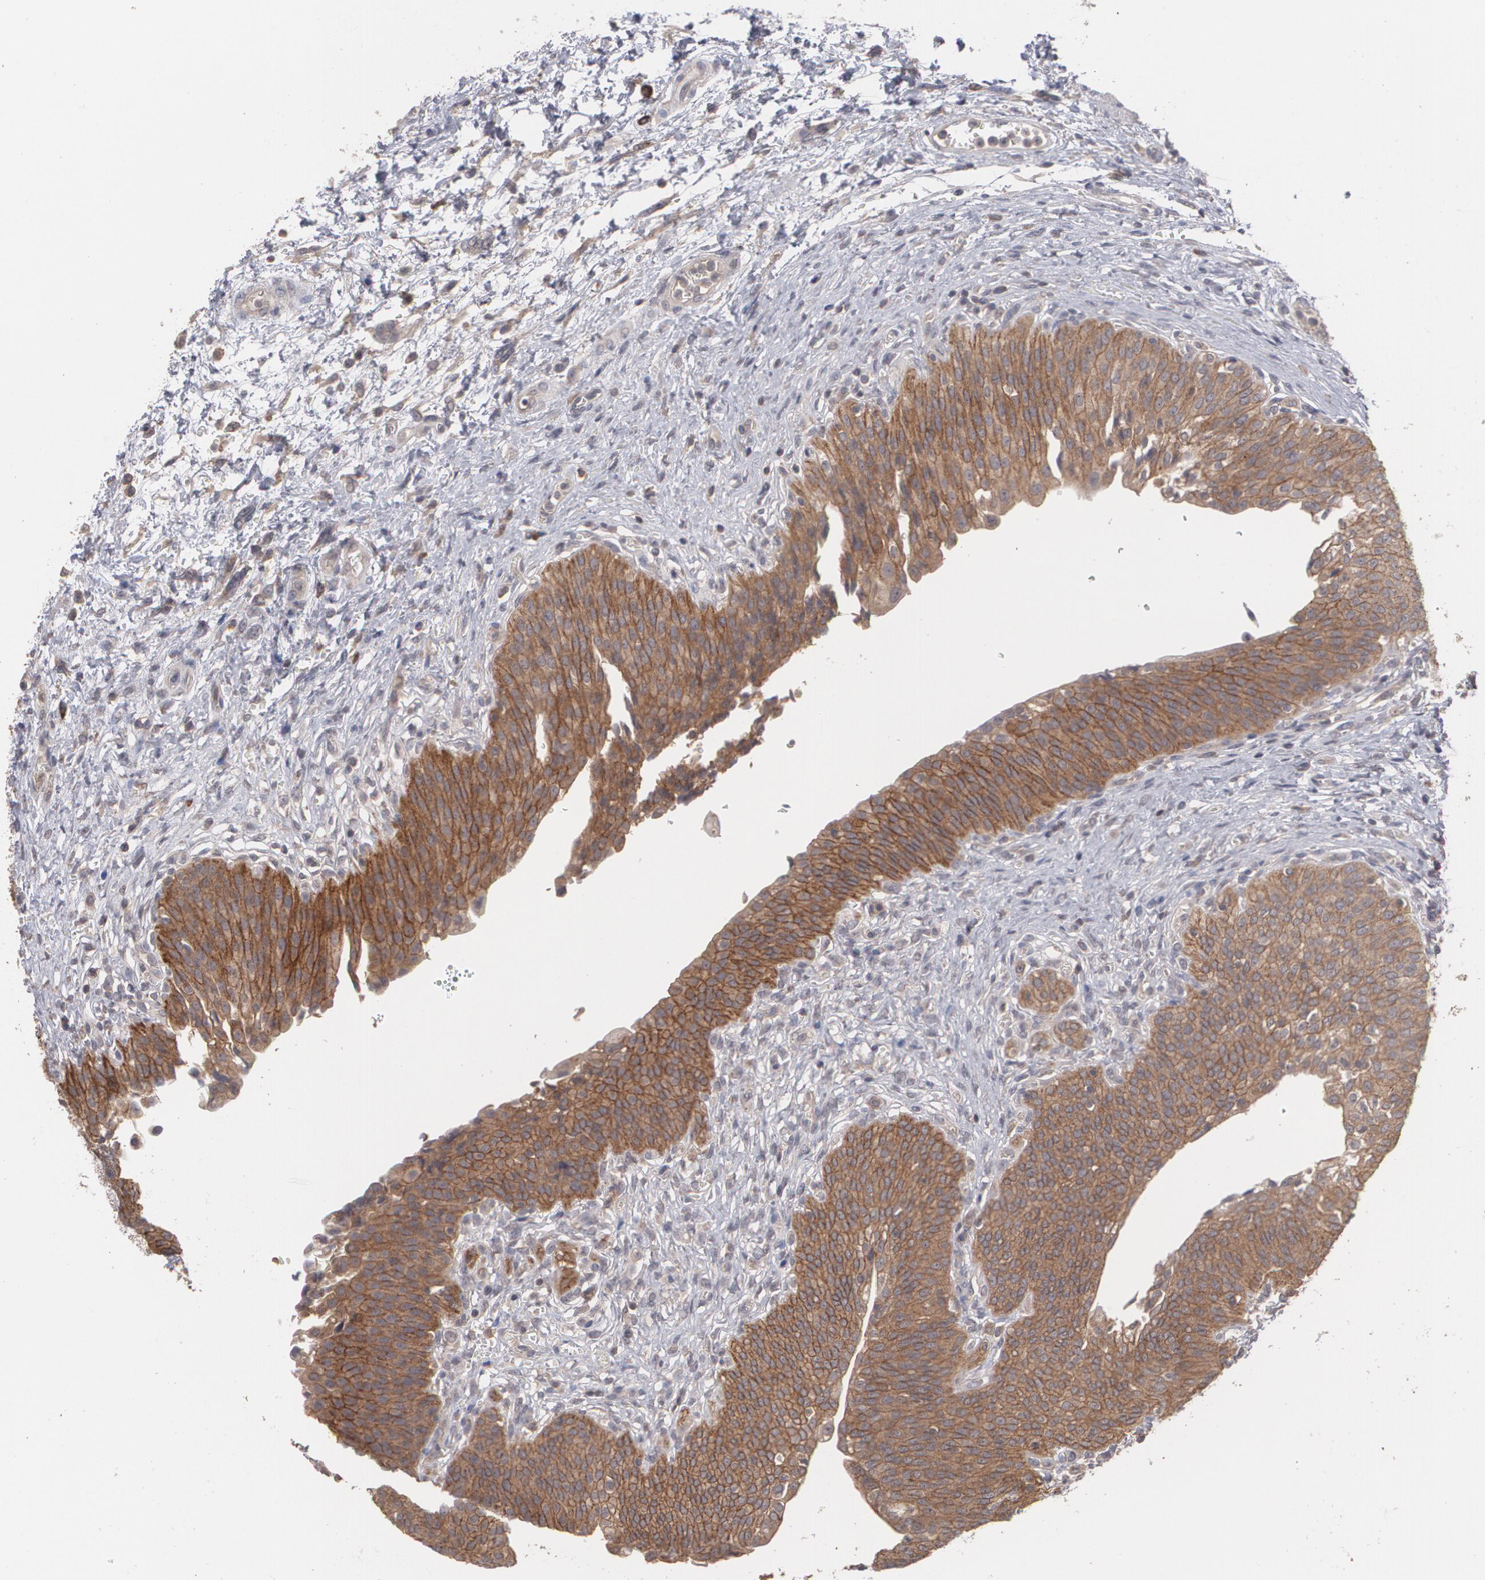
{"staining": {"intensity": "strong", "quantity": ">75%", "location": "cytoplasmic/membranous"}, "tissue": "urinary bladder", "cell_type": "Urothelial cells", "image_type": "normal", "snomed": [{"axis": "morphology", "description": "Normal tissue, NOS"}, {"axis": "topography", "description": "Smooth muscle"}, {"axis": "topography", "description": "Urinary bladder"}], "caption": "Approximately >75% of urothelial cells in unremarkable human urinary bladder display strong cytoplasmic/membranous protein staining as visualized by brown immunohistochemical staining.", "gene": "ARF6", "patient": {"sex": "male", "age": 35}}